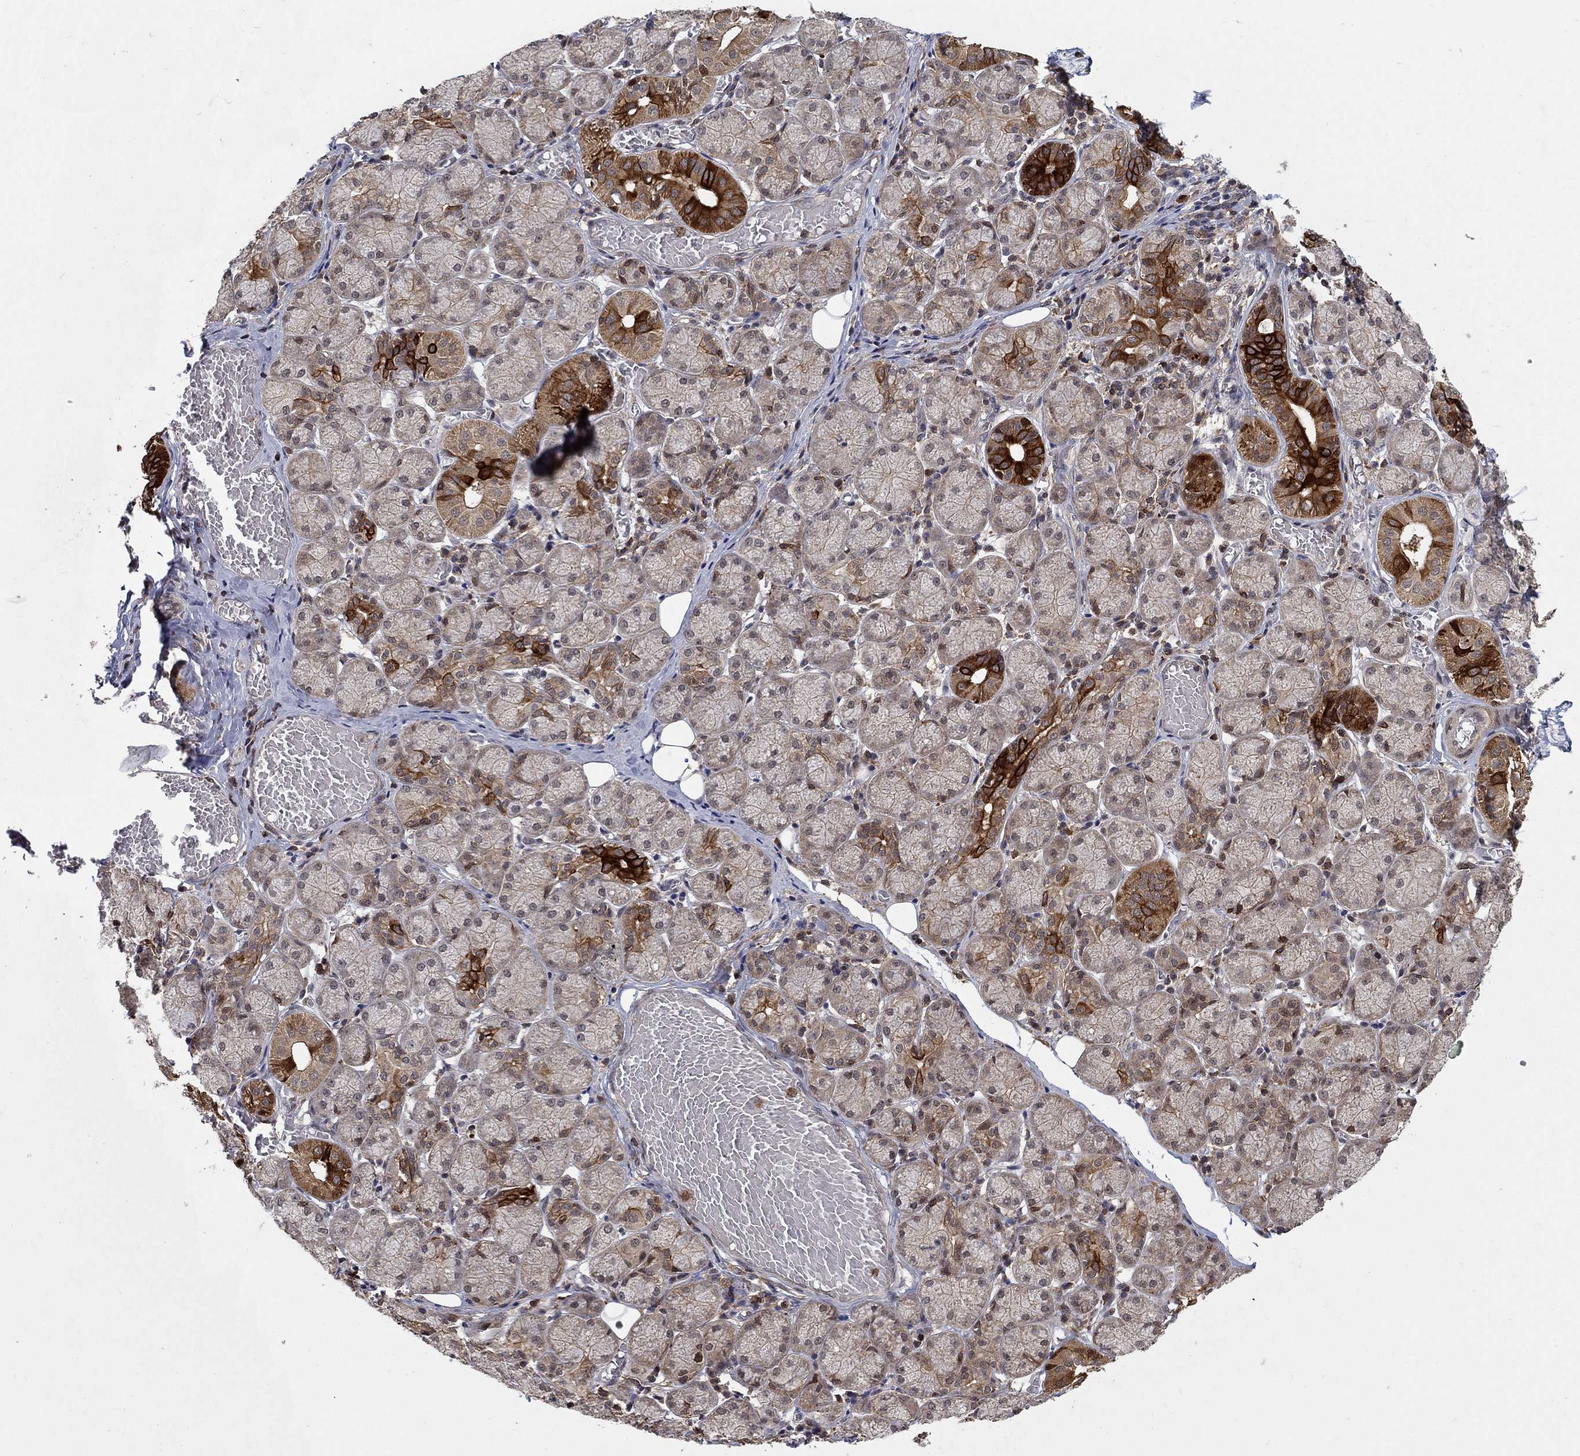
{"staining": {"intensity": "strong", "quantity": "<25%", "location": "cytoplasmic/membranous,nuclear"}, "tissue": "salivary gland", "cell_type": "Glandular cells", "image_type": "normal", "snomed": [{"axis": "morphology", "description": "Normal tissue, NOS"}, {"axis": "topography", "description": "Salivary gland"}, {"axis": "topography", "description": "Peripheral nerve tissue"}], "caption": "This photomicrograph displays immunohistochemistry (IHC) staining of normal human salivary gland, with medium strong cytoplasmic/membranous,nuclear positivity in about <25% of glandular cells.", "gene": "CCDC66", "patient": {"sex": "female", "age": 24}}